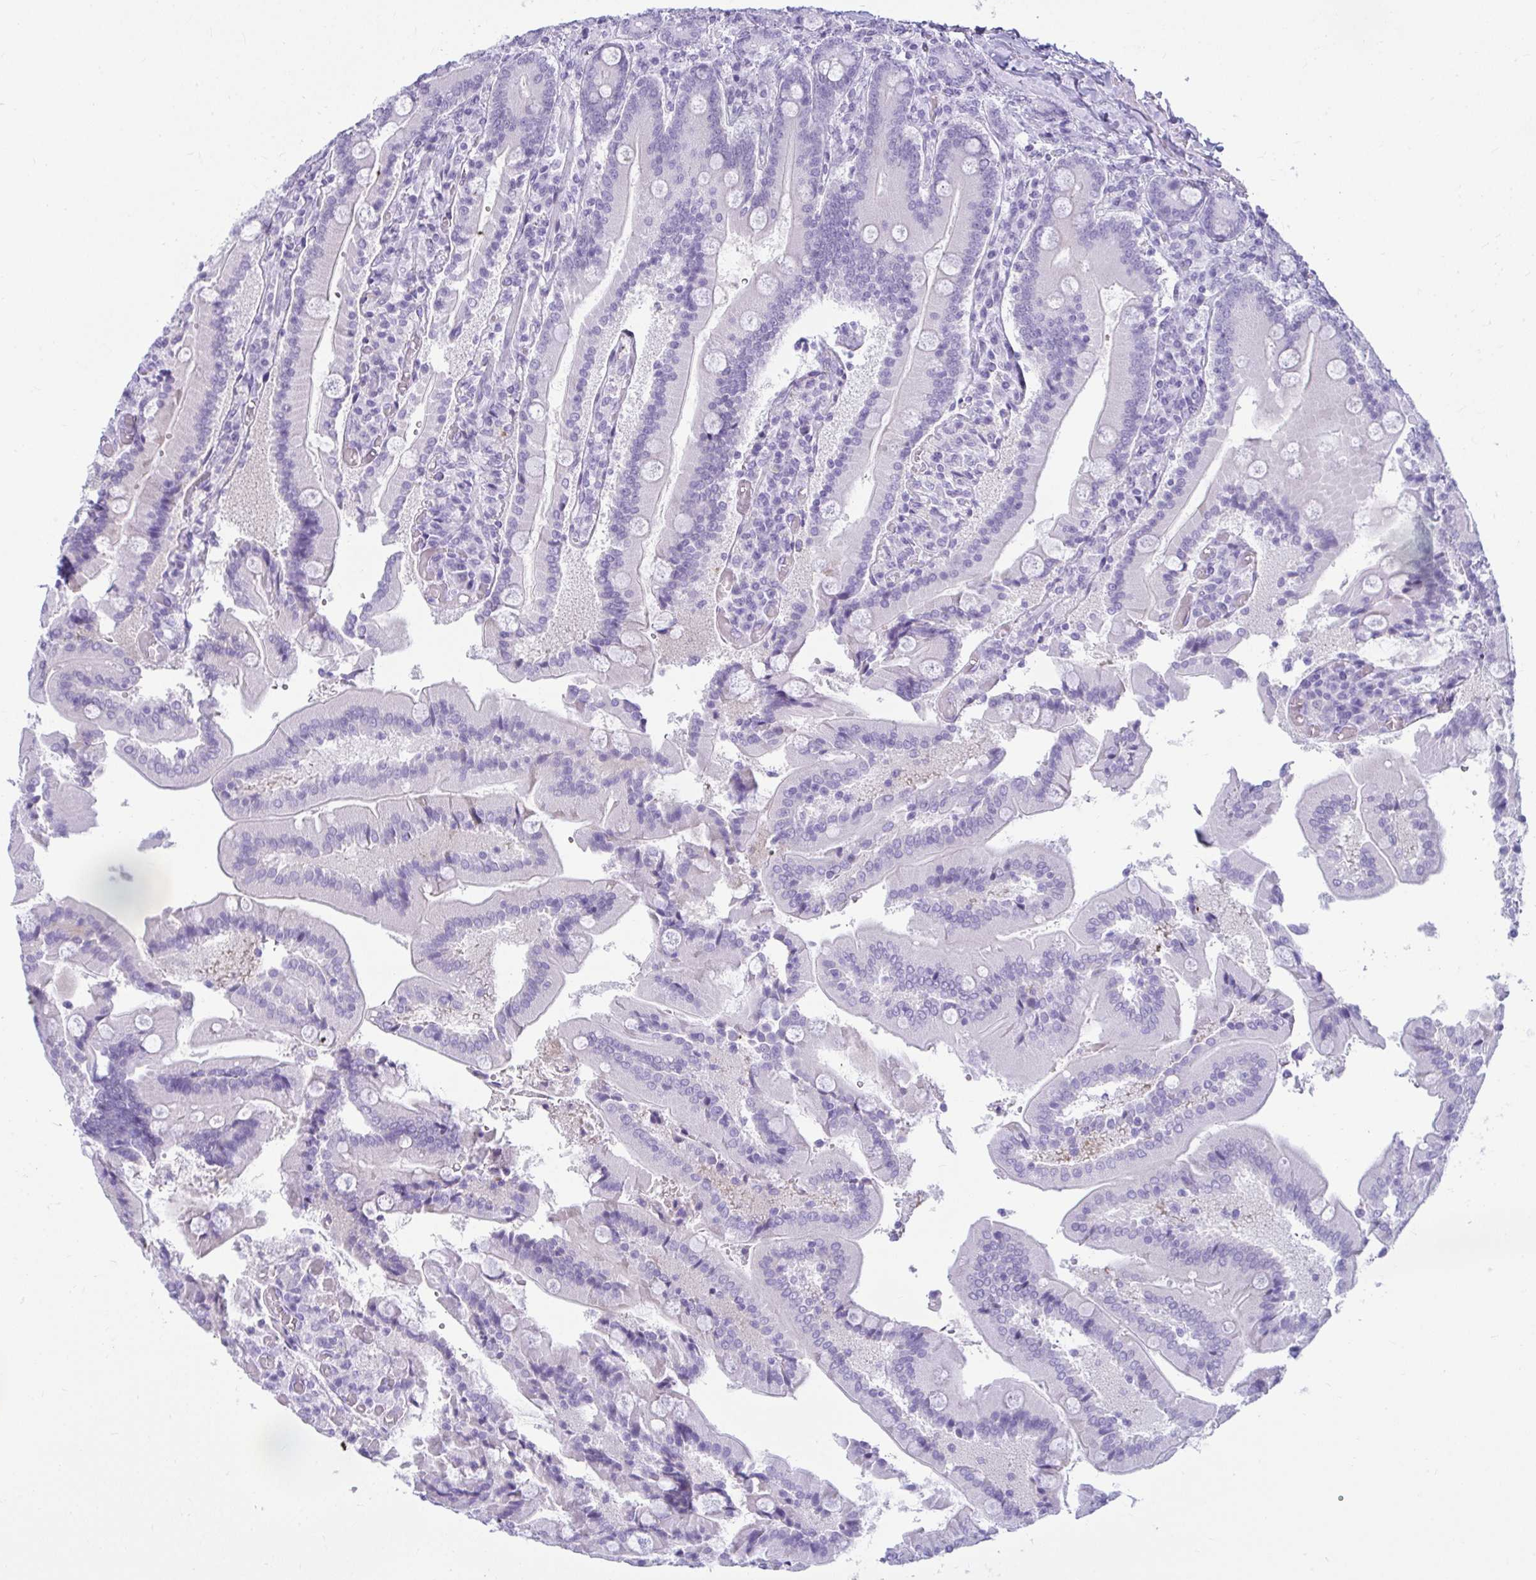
{"staining": {"intensity": "negative", "quantity": "none", "location": "none"}, "tissue": "duodenum", "cell_type": "Glandular cells", "image_type": "normal", "snomed": [{"axis": "morphology", "description": "Normal tissue, NOS"}, {"axis": "topography", "description": "Duodenum"}], "caption": "An image of duodenum stained for a protein displays no brown staining in glandular cells. (Stains: DAB (3,3'-diaminobenzidine) immunohistochemistry (IHC) with hematoxylin counter stain, Microscopy: brightfield microscopy at high magnification).", "gene": "CLGN", "patient": {"sex": "female", "age": 62}}